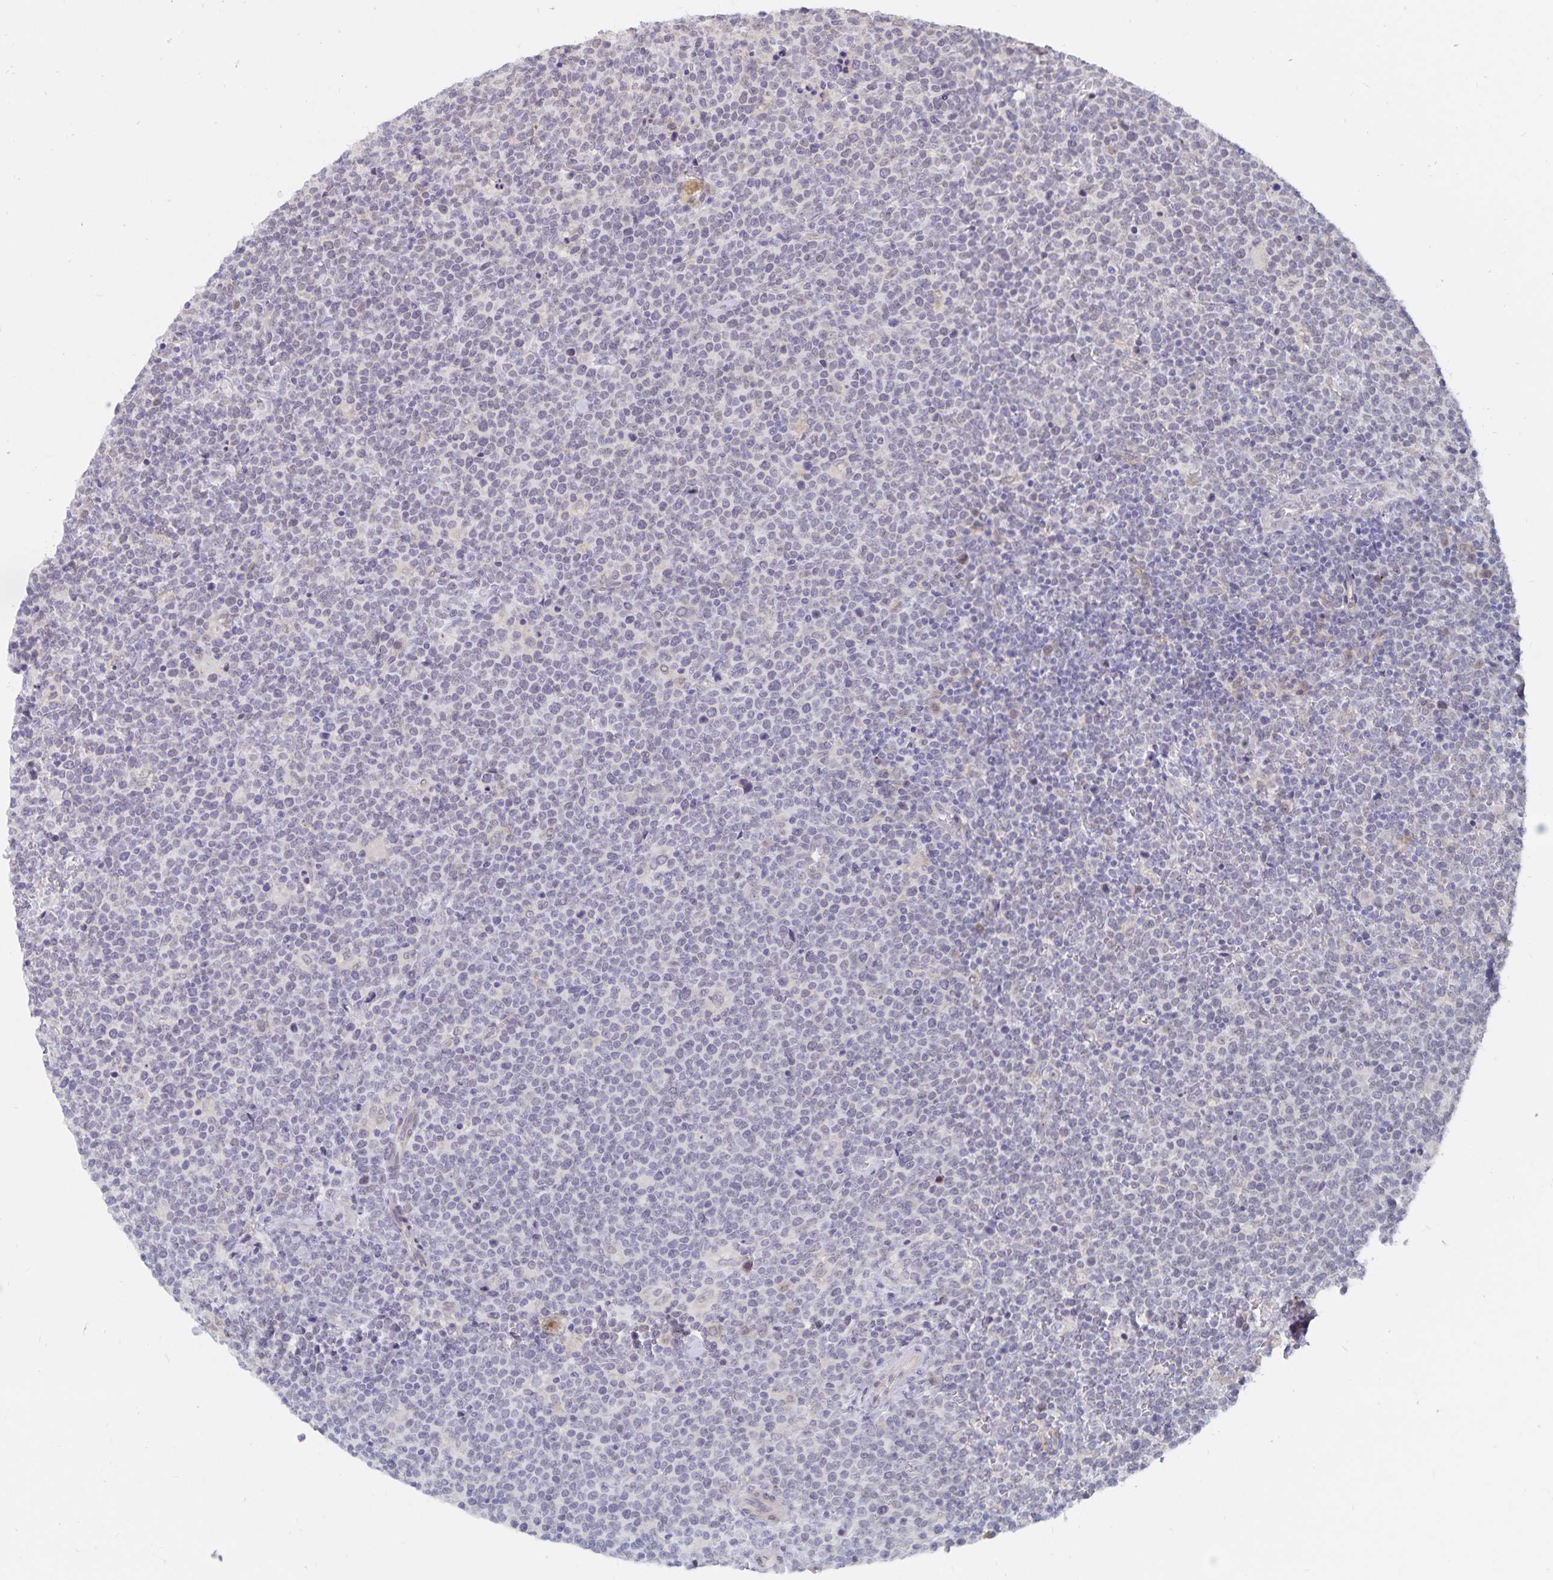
{"staining": {"intensity": "negative", "quantity": "none", "location": "none"}, "tissue": "lymphoma", "cell_type": "Tumor cells", "image_type": "cancer", "snomed": [{"axis": "morphology", "description": "Malignant lymphoma, non-Hodgkin's type, High grade"}, {"axis": "topography", "description": "Lymph node"}], "caption": "IHC of human high-grade malignant lymphoma, non-Hodgkin's type shows no expression in tumor cells.", "gene": "ATP2A2", "patient": {"sex": "male", "age": 61}}